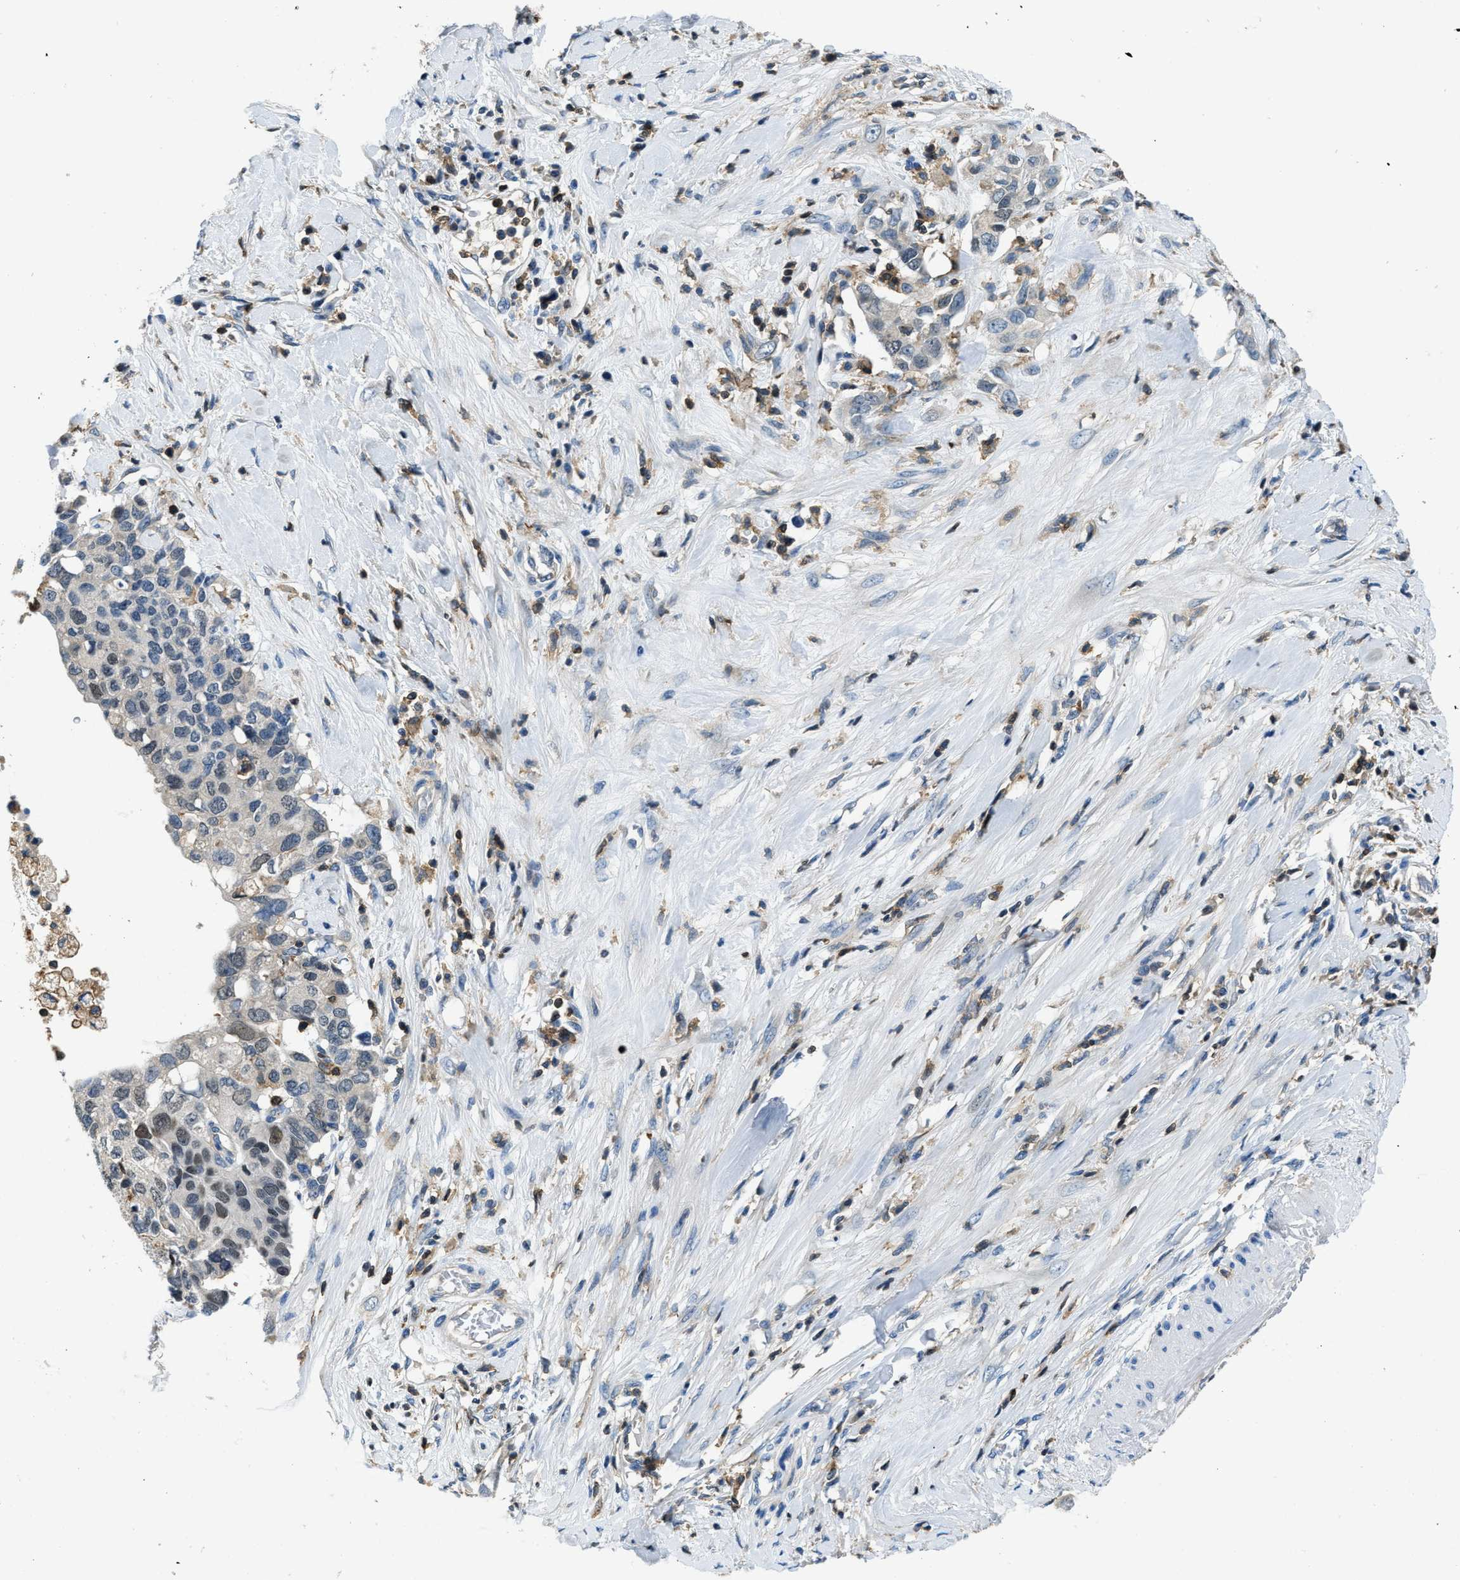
{"staining": {"intensity": "negative", "quantity": "none", "location": "none"}, "tissue": "pancreatic cancer", "cell_type": "Tumor cells", "image_type": "cancer", "snomed": [{"axis": "morphology", "description": "Adenocarcinoma, NOS"}, {"axis": "topography", "description": "Pancreas"}], "caption": "Histopathology image shows no significant protein positivity in tumor cells of pancreatic cancer (adenocarcinoma).", "gene": "MYO1G", "patient": {"sex": "female", "age": 56}}